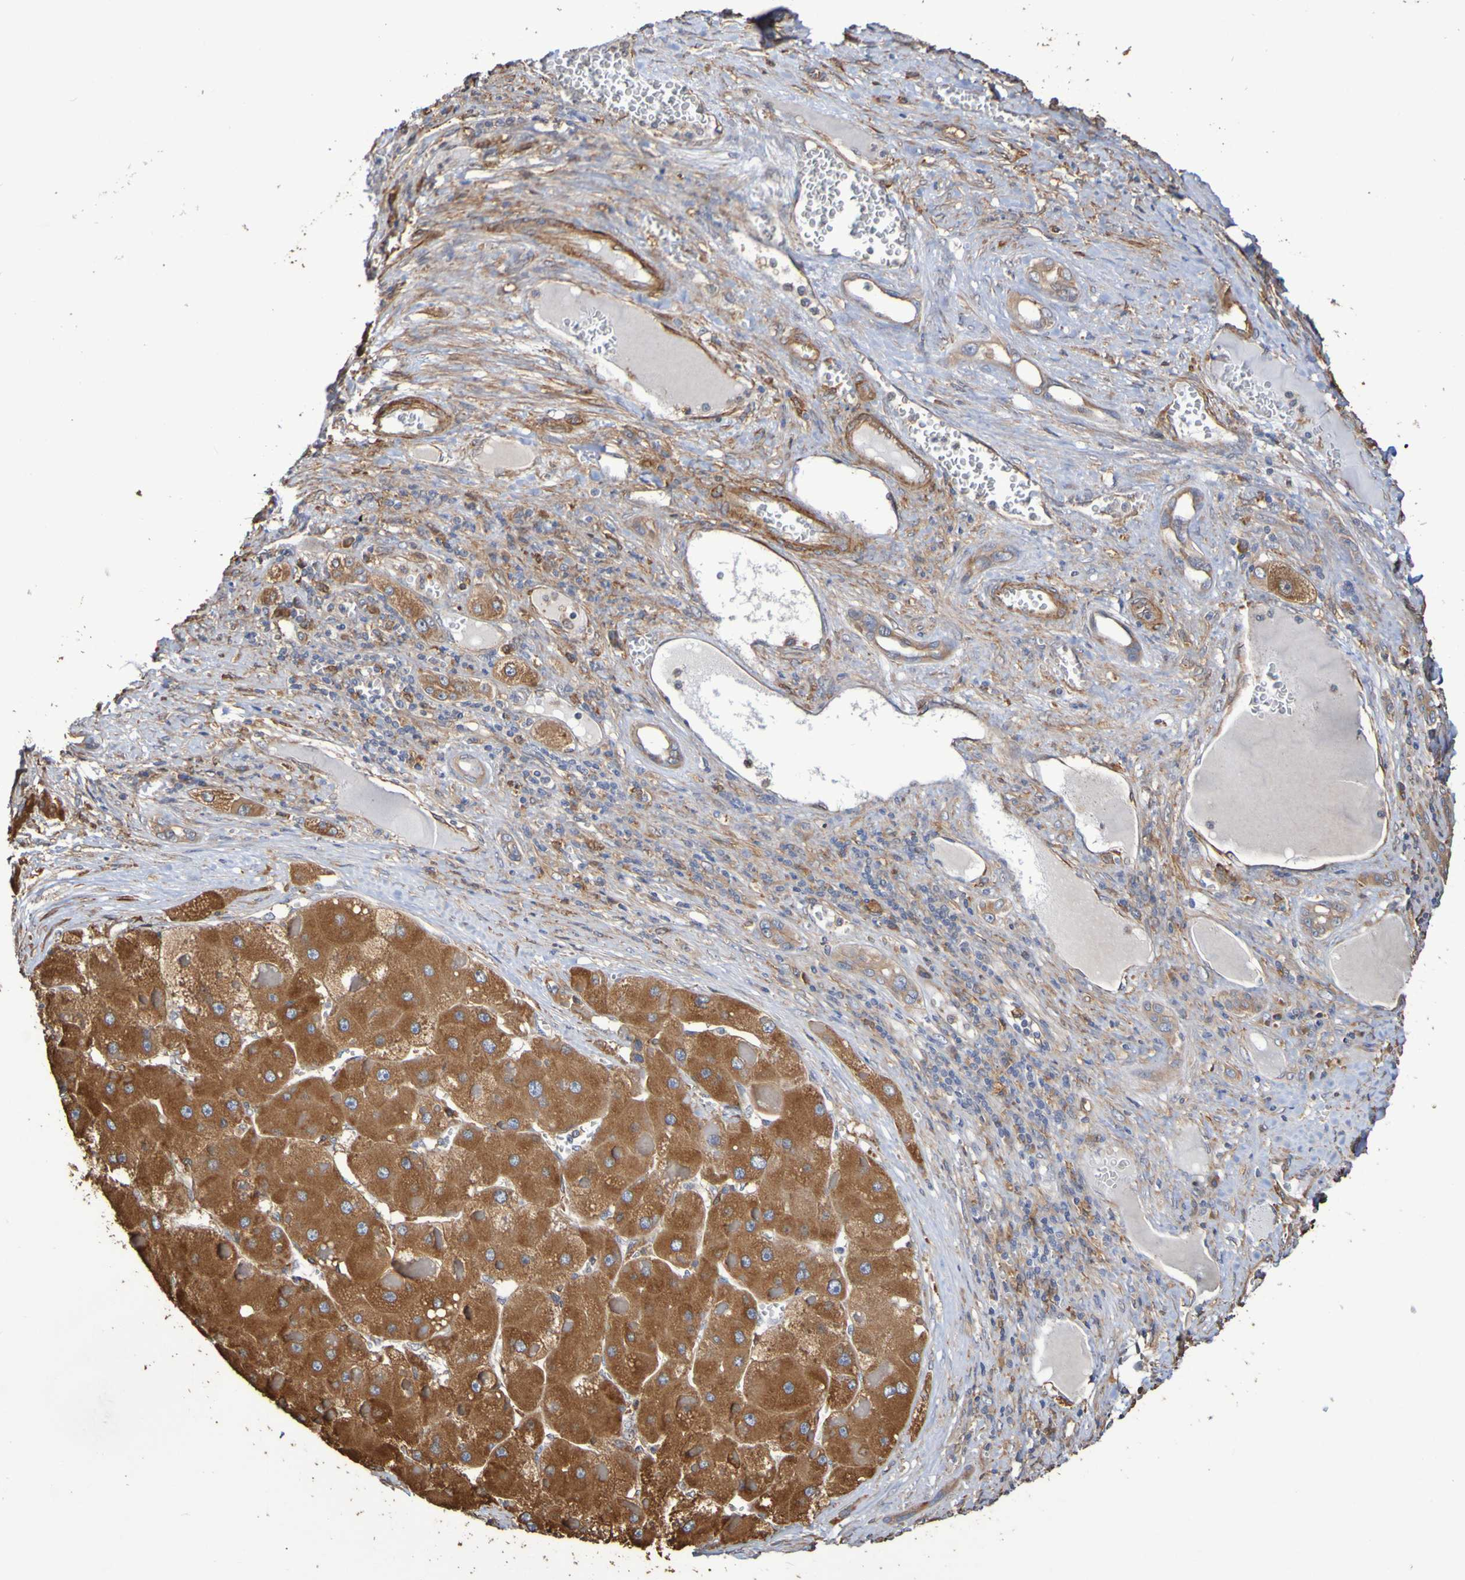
{"staining": {"intensity": "moderate", "quantity": ">75%", "location": "cytoplasmic/membranous"}, "tissue": "liver cancer", "cell_type": "Tumor cells", "image_type": "cancer", "snomed": [{"axis": "morphology", "description": "Carcinoma, Hepatocellular, NOS"}, {"axis": "topography", "description": "Liver"}], "caption": "Moderate cytoplasmic/membranous staining is seen in about >75% of tumor cells in liver cancer (hepatocellular carcinoma). (Brightfield microscopy of DAB IHC at high magnification).", "gene": "RAB11A", "patient": {"sex": "female", "age": 73}}